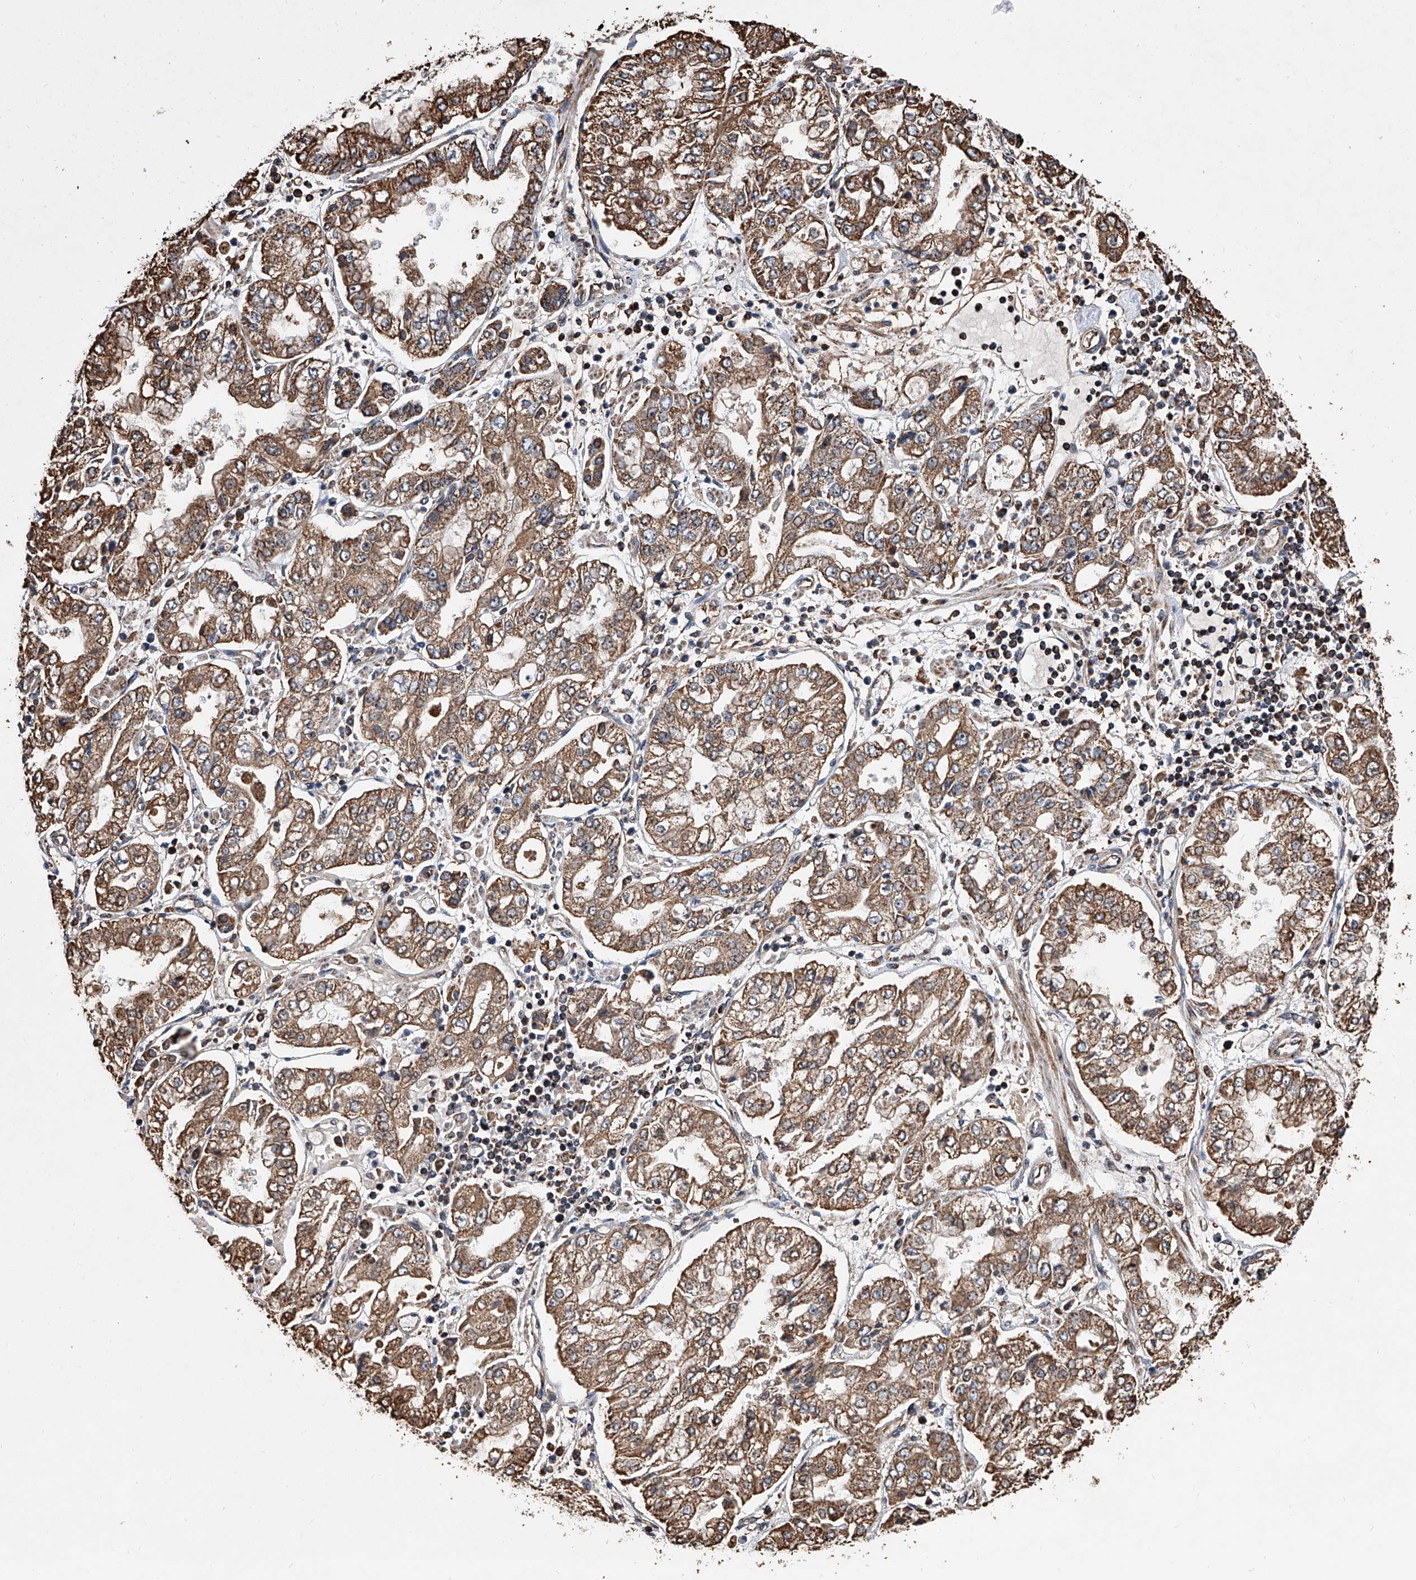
{"staining": {"intensity": "moderate", "quantity": ">75%", "location": "cytoplasmic/membranous"}, "tissue": "stomach cancer", "cell_type": "Tumor cells", "image_type": "cancer", "snomed": [{"axis": "morphology", "description": "Adenocarcinoma, NOS"}, {"axis": "topography", "description": "Stomach"}], "caption": "High-magnification brightfield microscopy of stomach cancer (adenocarcinoma) stained with DAB (brown) and counterstained with hematoxylin (blue). tumor cells exhibit moderate cytoplasmic/membranous expression is identified in approximately>75% of cells.", "gene": "SMPDL3A", "patient": {"sex": "male", "age": 76}}